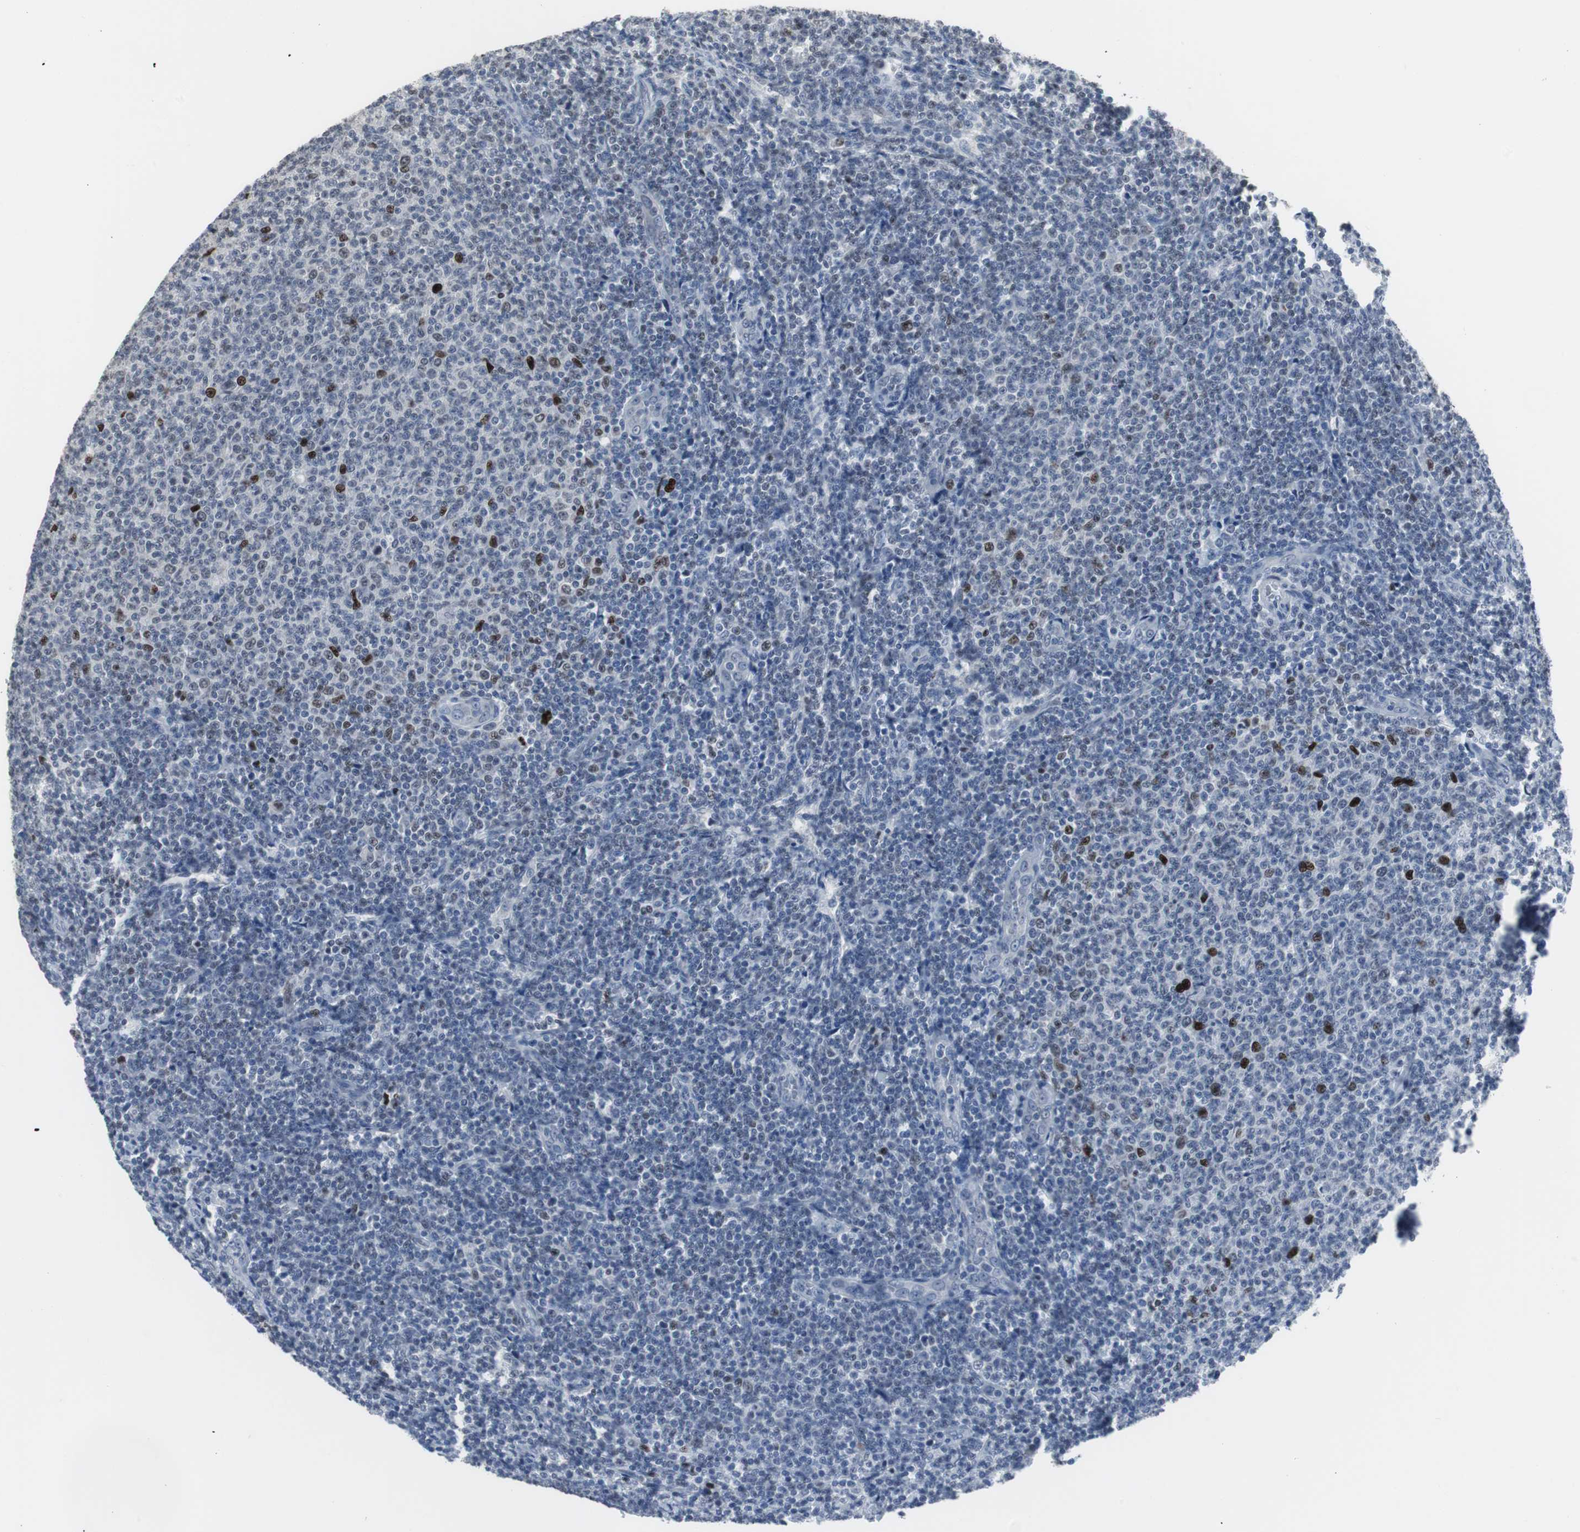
{"staining": {"intensity": "strong", "quantity": "<25%", "location": "nuclear"}, "tissue": "lymphoma", "cell_type": "Tumor cells", "image_type": "cancer", "snomed": [{"axis": "morphology", "description": "Malignant lymphoma, non-Hodgkin's type, Low grade"}, {"axis": "topography", "description": "Lymph node"}], "caption": "IHC (DAB) staining of malignant lymphoma, non-Hodgkin's type (low-grade) exhibits strong nuclear protein positivity in about <25% of tumor cells. (Brightfield microscopy of DAB IHC at high magnification).", "gene": "FOXP4", "patient": {"sex": "male", "age": 66}}